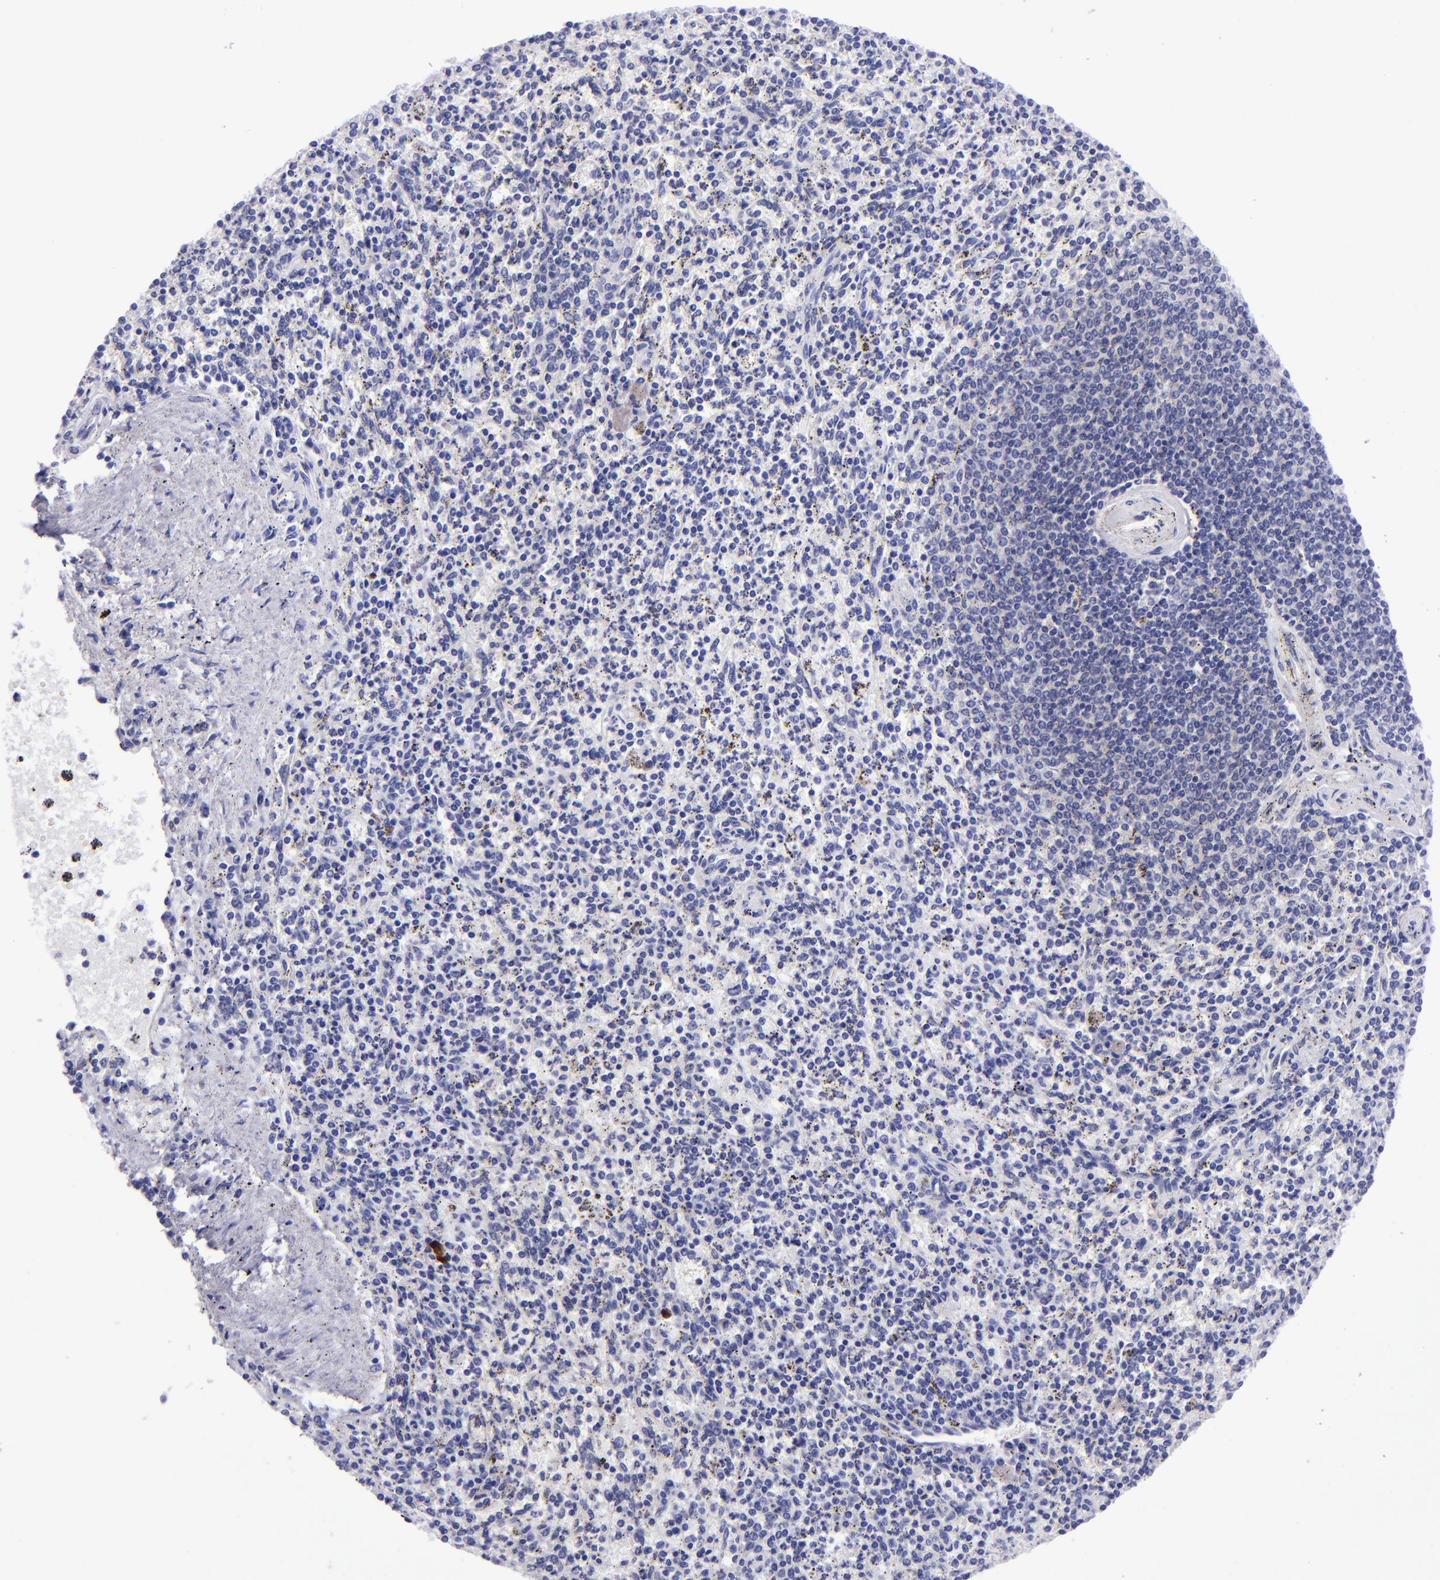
{"staining": {"intensity": "negative", "quantity": "none", "location": "none"}, "tissue": "spleen", "cell_type": "Cells in red pulp", "image_type": "normal", "snomed": [{"axis": "morphology", "description": "Normal tissue, NOS"}, {"axis": "topography", "description": "Spleen"}], "caption": "Immunohistochemistry of unremarkable spleen displays no positivity in cells in red pulp. (Stains: DAB IHC with hematoxylin counter stain, Microscopy: brightfield microscopy at high magnification).", "gene": "TYRP1", "patient": {"sex": "male", "age": 72}}